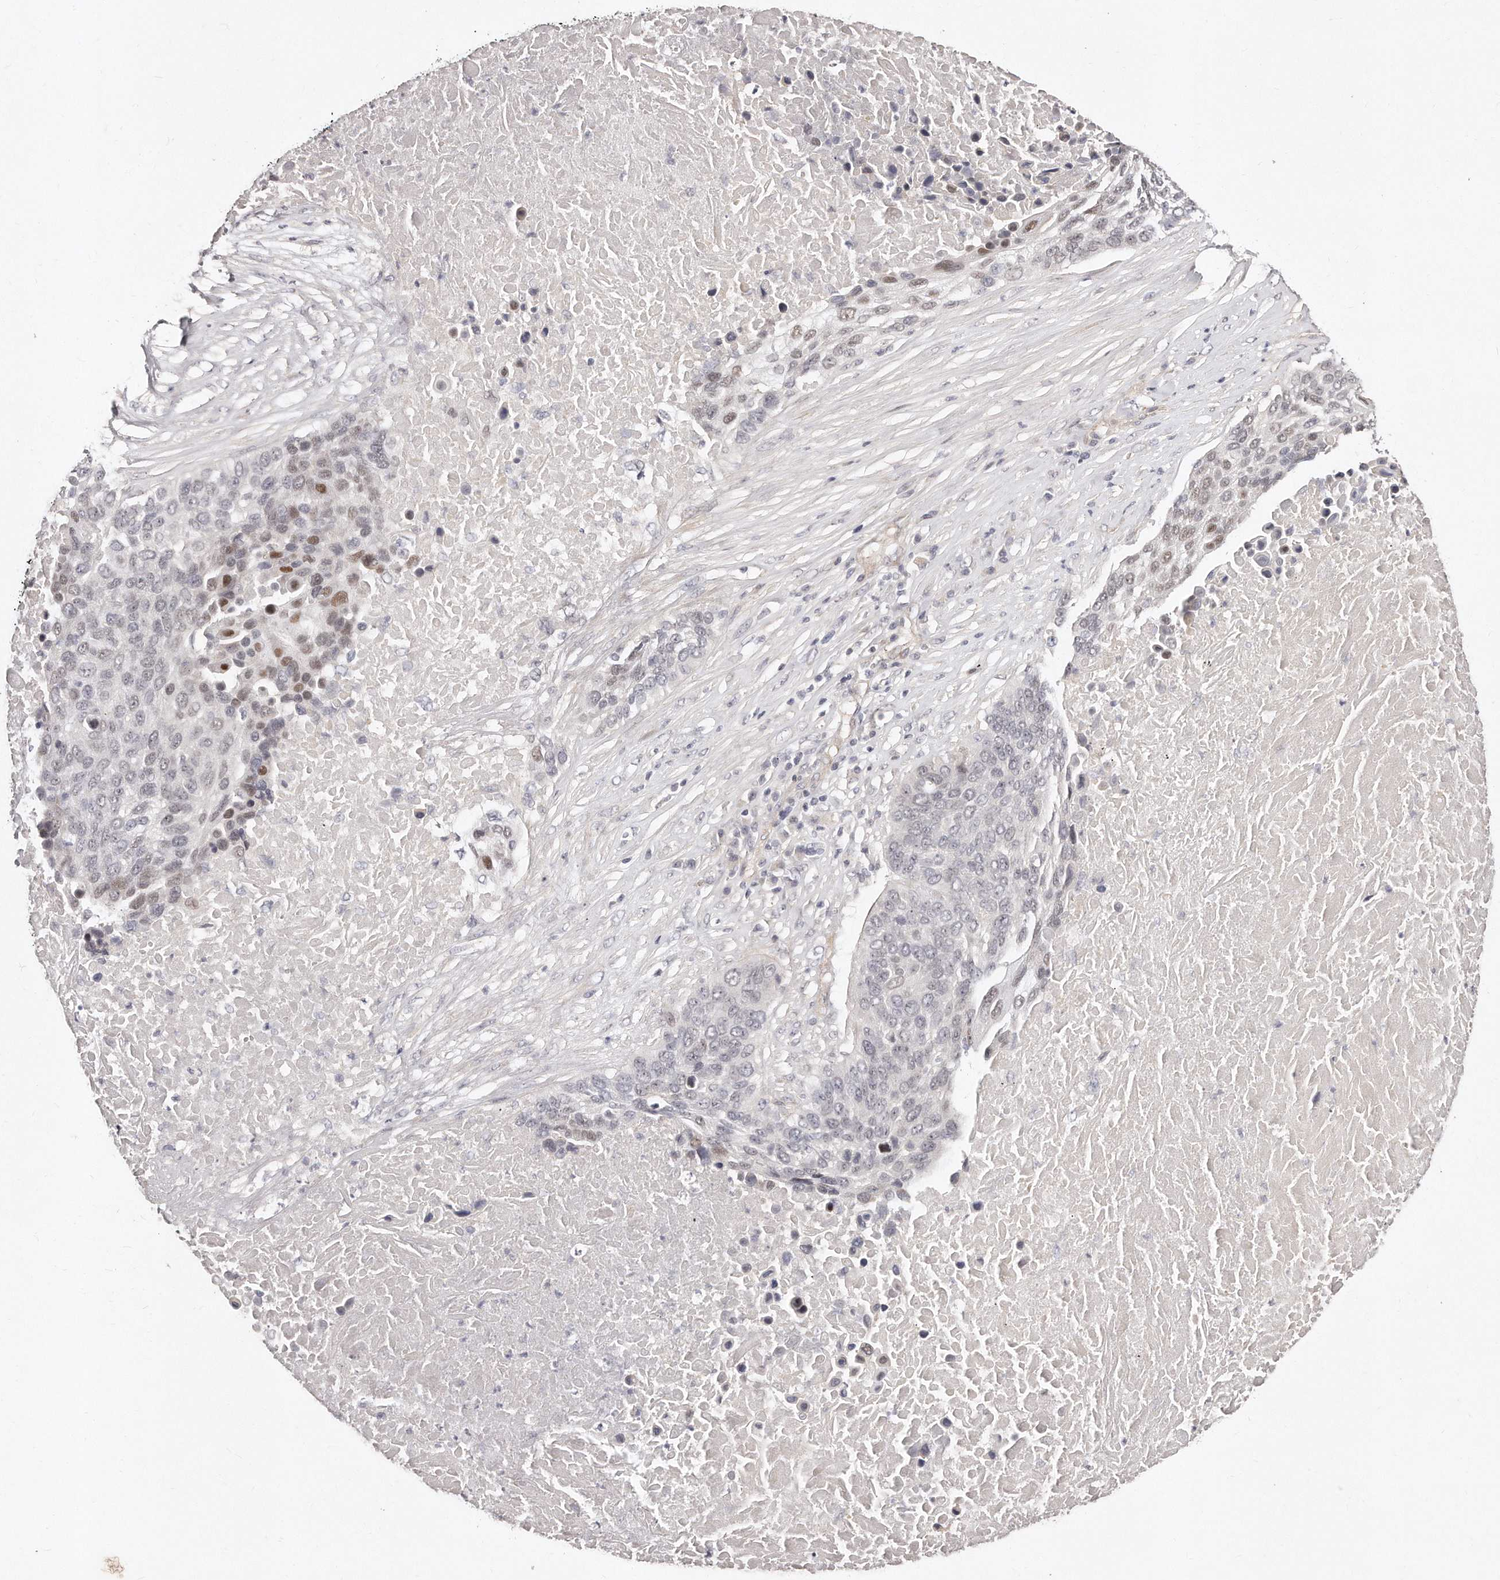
{"staining": {"intensity": "moderate", "quantity": "<25%", "location": "nuclear"}, "tissue": "lung cancer", "cell_type": "Tumor cells", "image_type": "cancer", "snomed": [{"axis": "morphology", "description": "Squamous cell carcinoma, NOS"}, {"axis": "topography", "description": "Lung"}], "caption": "A brown stain labels moderate nuclear expression of a protein in squamous cell carcinoma (lung) tumor cells.", "gene": "CASZ1", "patient": {"sex": "male", "age": 66}}